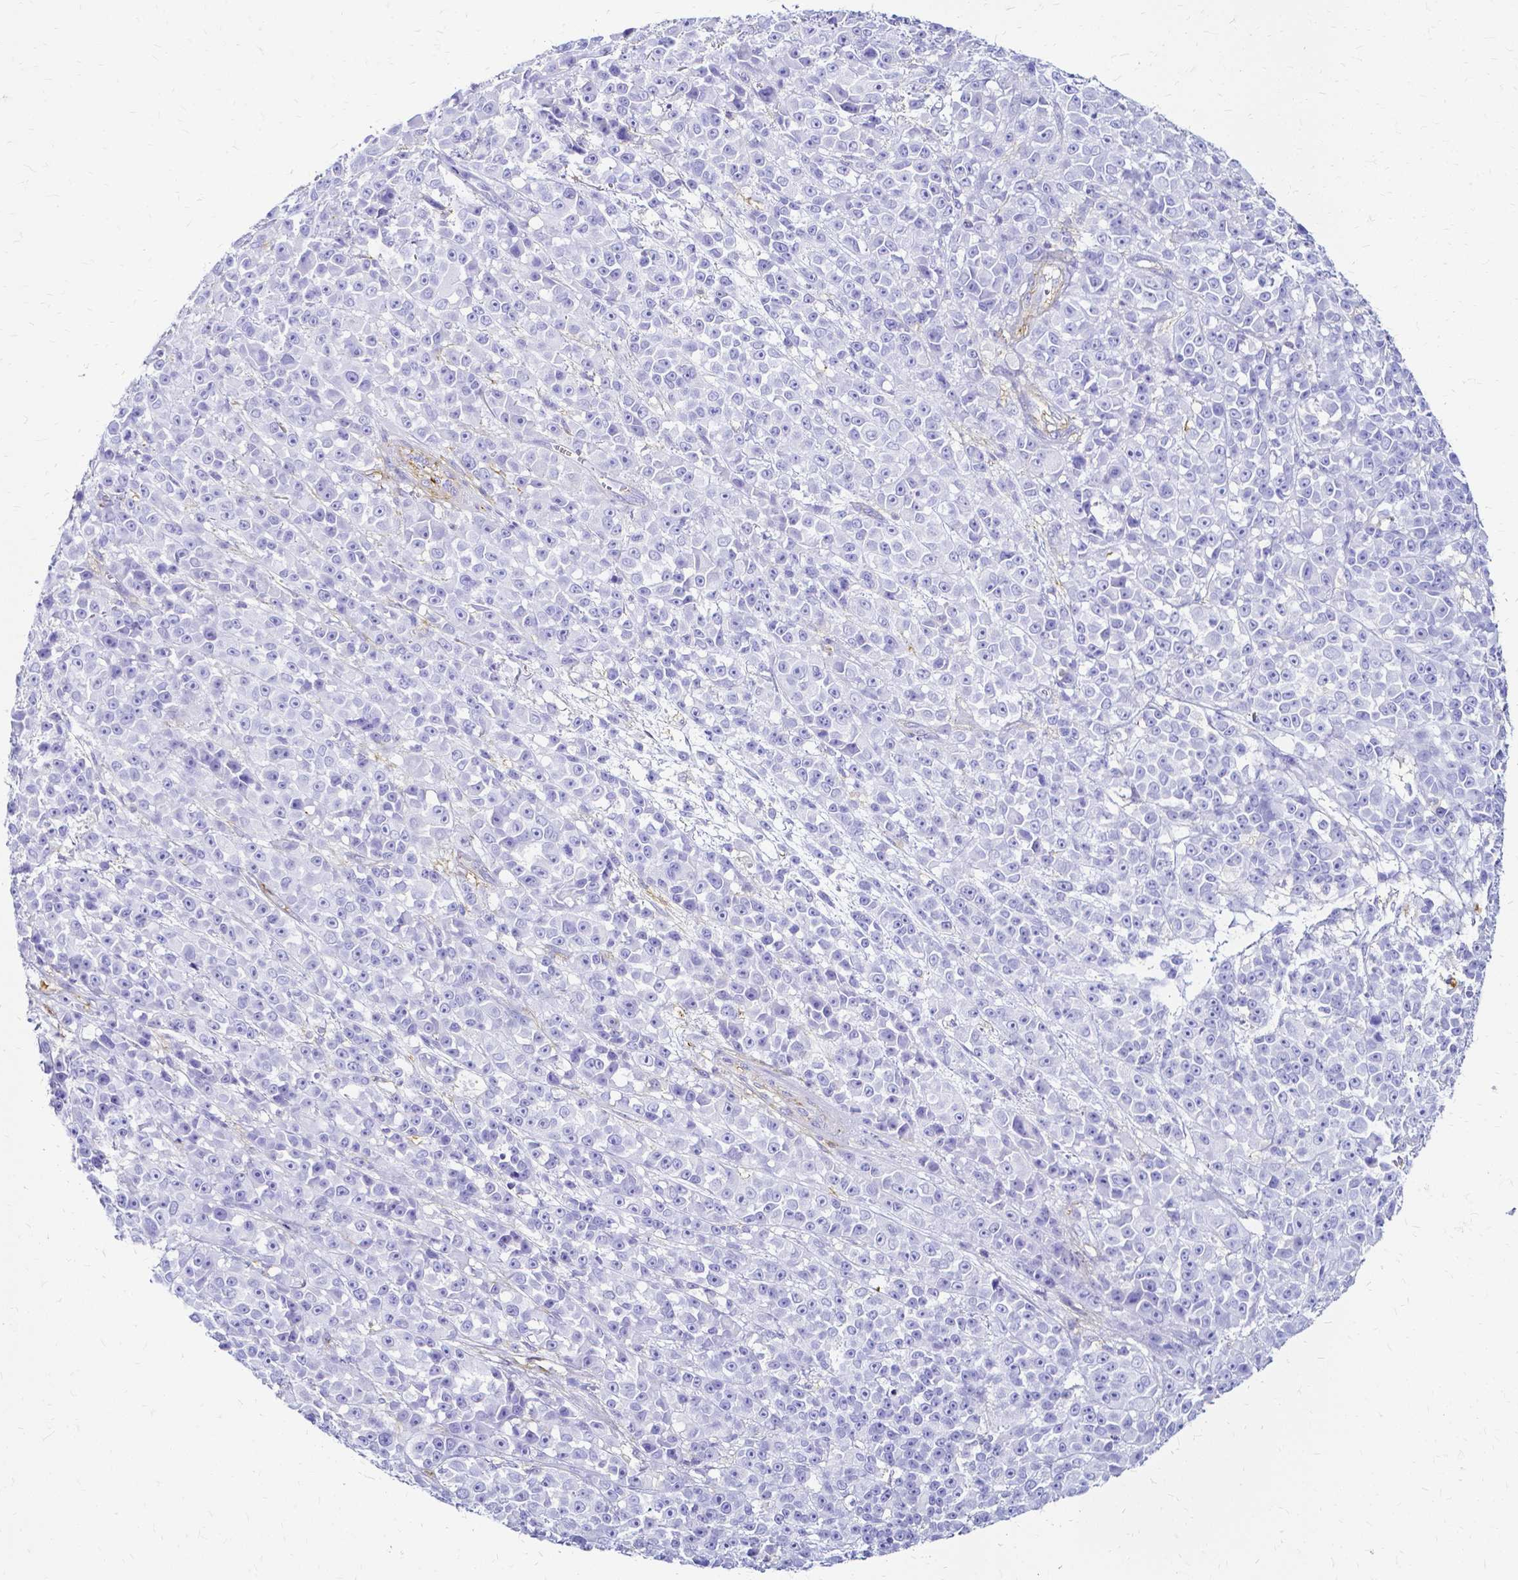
{"staining": {"intensity": "negative", "quantity": "none", "location": "none"}, "tissue": "melanoma", "cell_type": "Tumor cells", "image_type": "cancer", "snomed": [{"axis": "morphology", "description": "Malignant melanoma, NOS"}, {"axis": "topography", "description": "Skin"}, {"axis": "topography", "description": "Skin of back"}], "caption": "Human malignant melanoma stained for a protein using IHC reveals no staining in tumor cells.", "gene": "HSPA12A", "patient": {"sex": "male", "age": 91}}